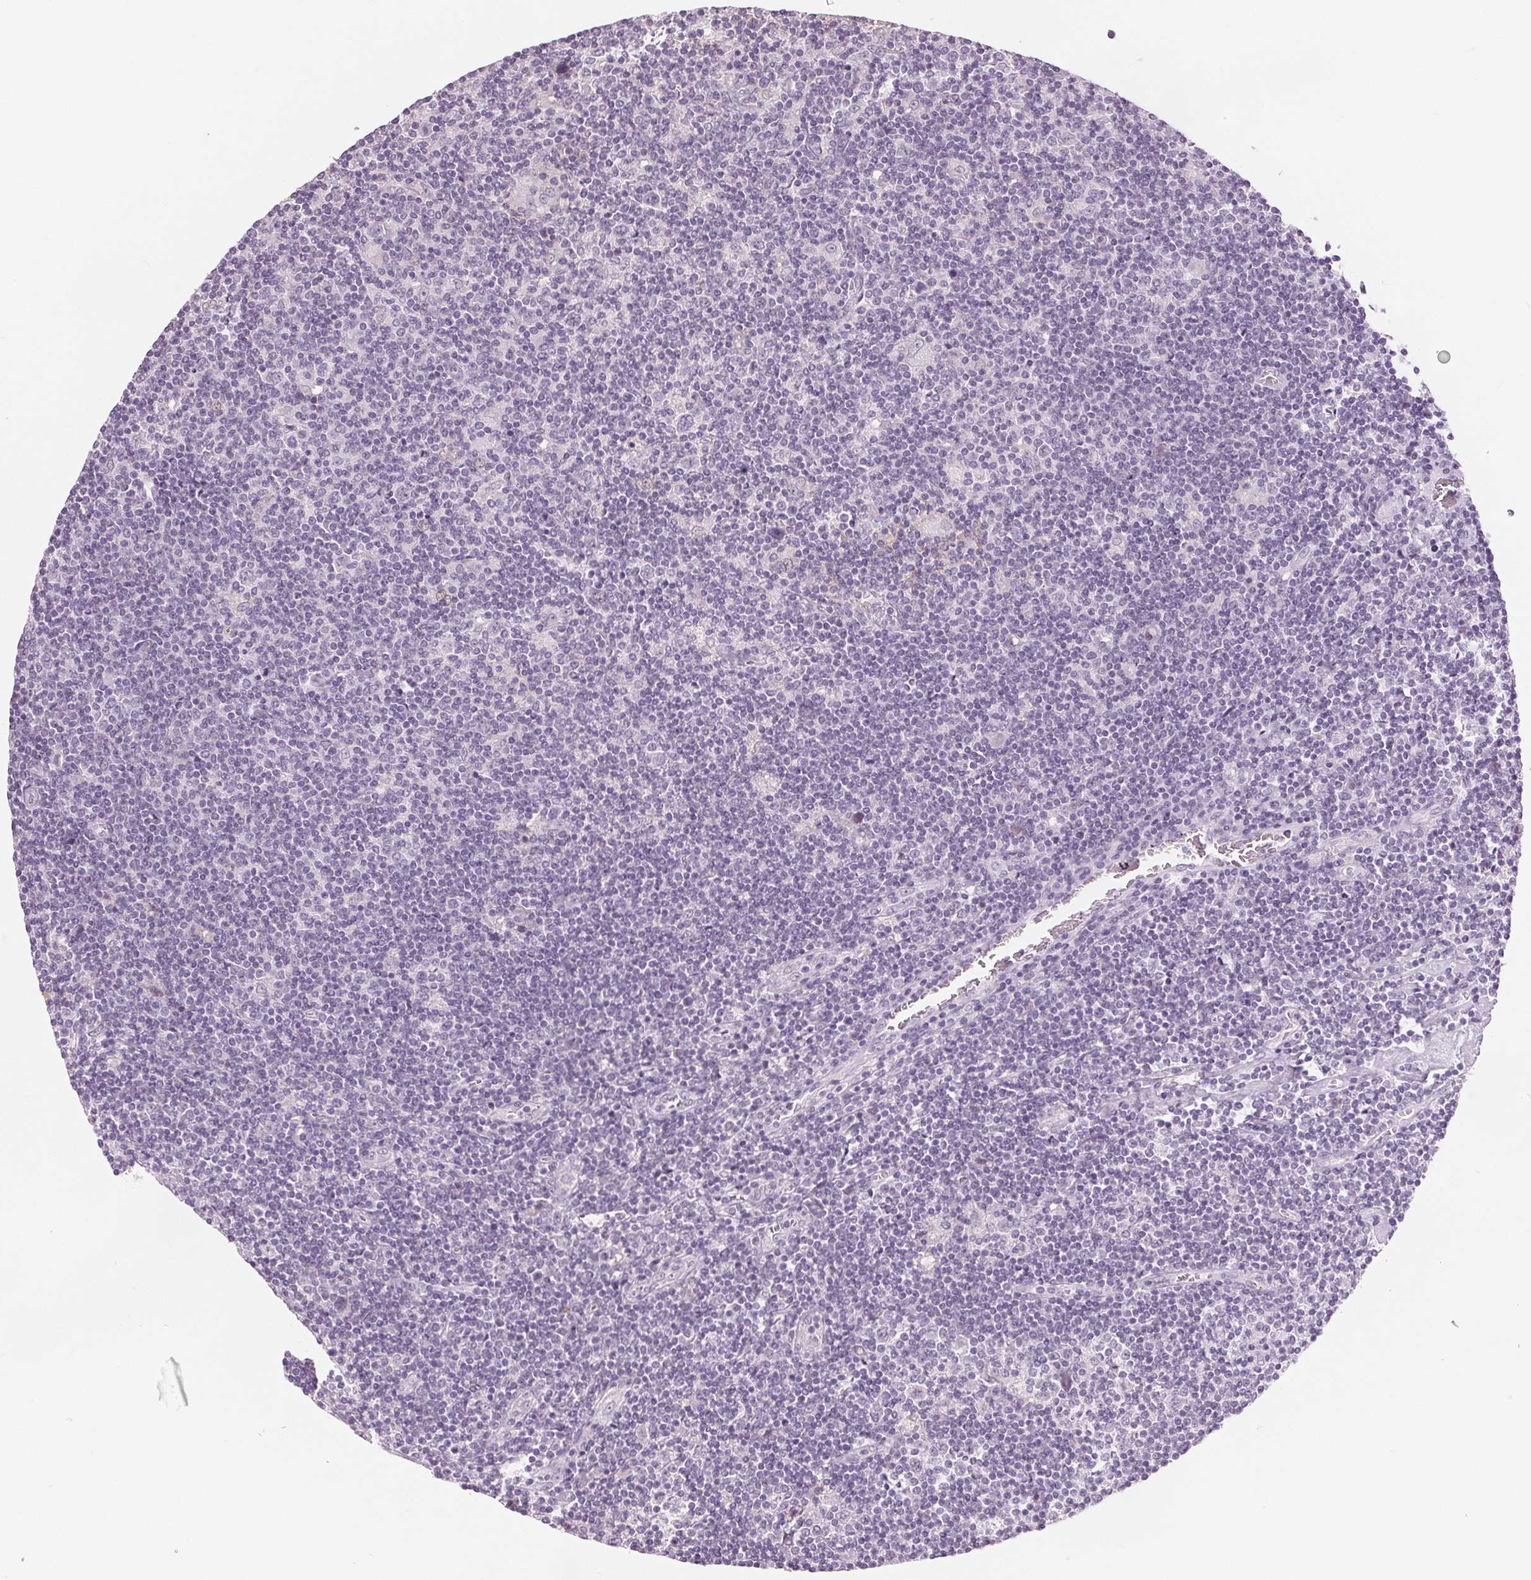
{"staining": {"intensity": "negative", "quantity": "none", "location": "none"}, "tissue": "lymphoma", "cell_type": "Tumor cells", "image_type": "cancer", "snomed": [{"axis": "morphology", "description": "Hodgkin's disease, NOS"}, {"axis": "topography", "description": "Lymph node"}], "caption": "Hodgkin's disease was stained to show a protein in brown. There is no significant expression in tumor cells. Nuclei are stained in blue.", "gene": "CA12", "patient": {"sex": "male", "age": 40}}